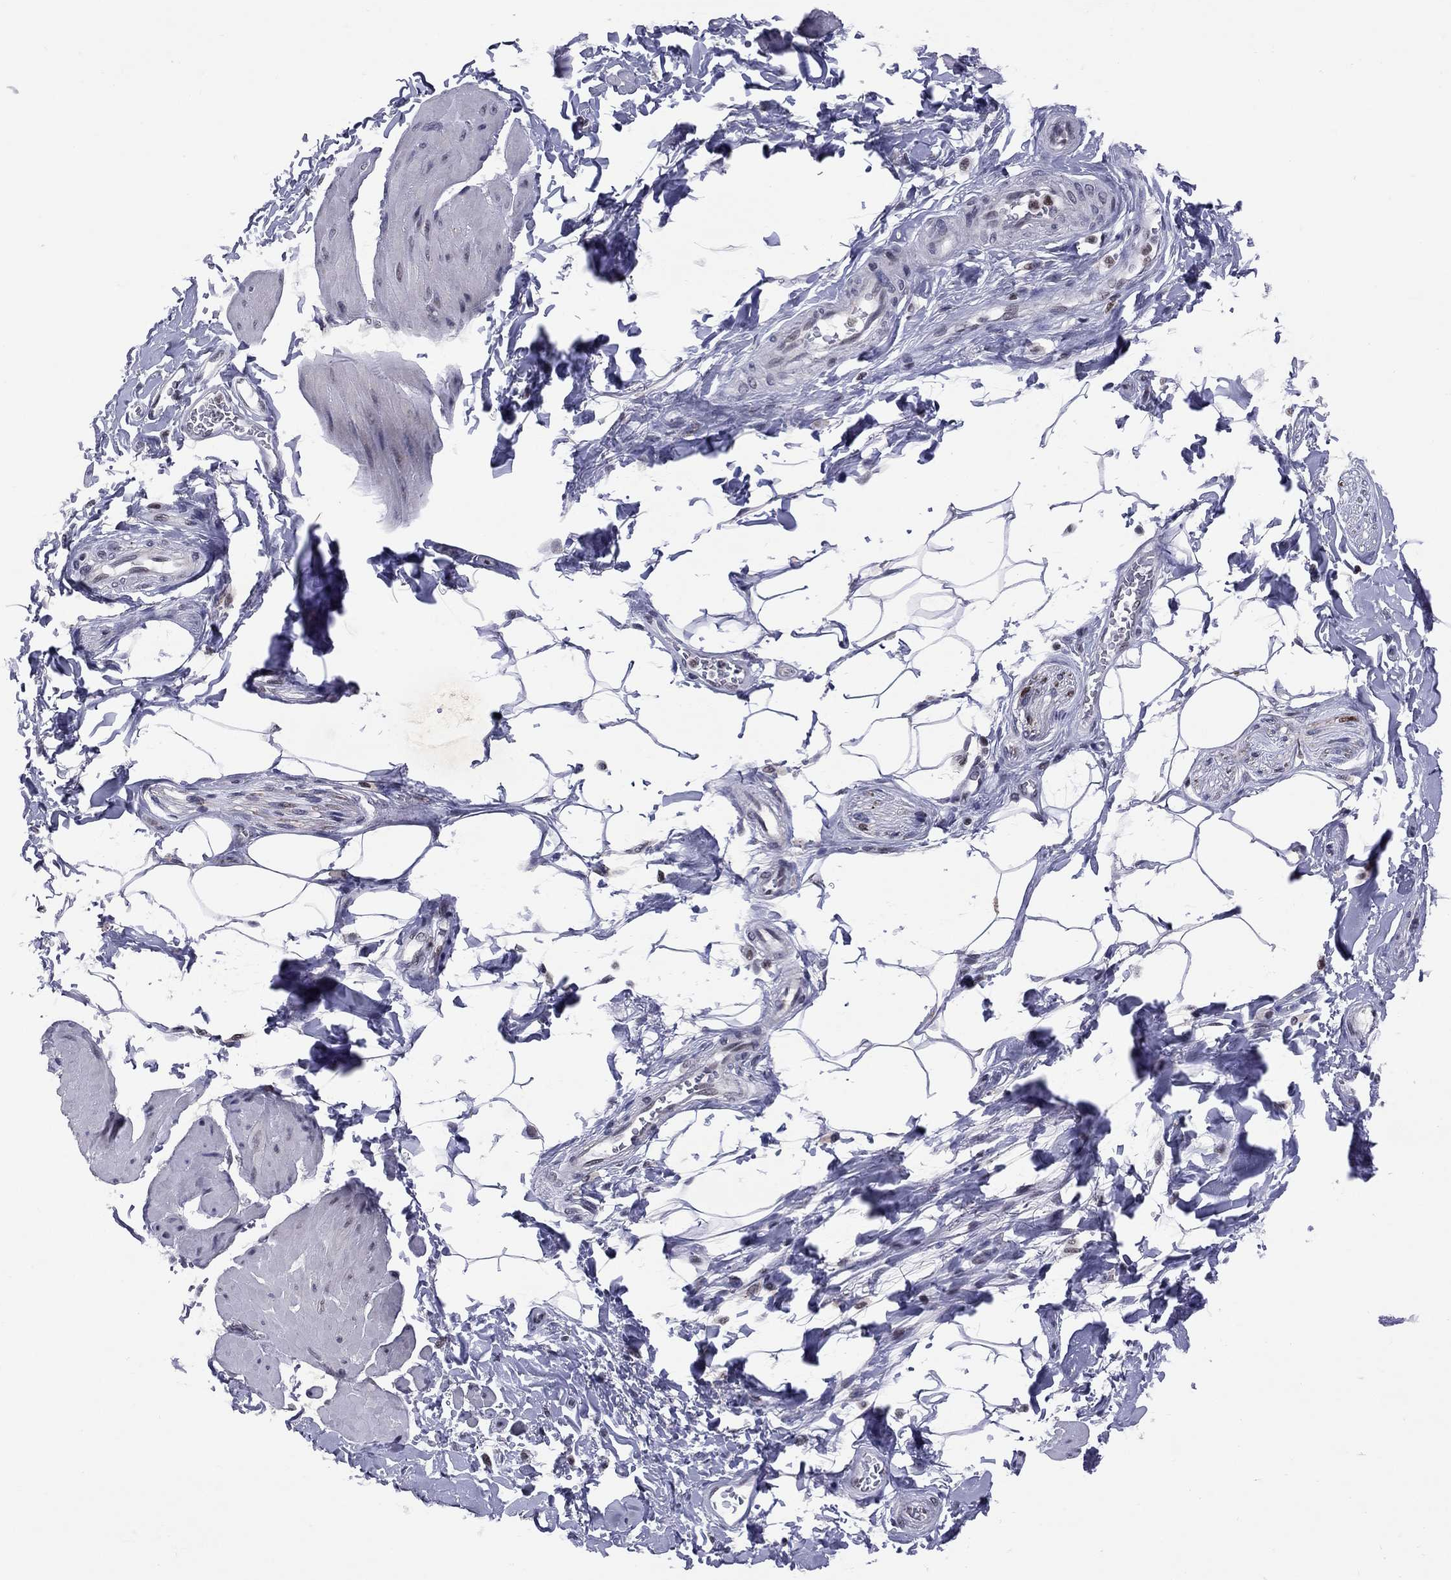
{"staining": {"intensity": "negative", "quantity": "none", "location": "none"}, "tissue": "smooth muscle", "cell_type": "Smooth muscle cells", "image_type": "normal", "snomed": [{"axis": "morphology", "description": "Normal tissue, NOS"}, {"axis": "topography", "description": "Adipose tissue"}, {"axis": "topography", "description": "Smooth muscle"}, {"axis": "topography", "description": "Peripheral nerve tissue"}], "caption": "Immunohistochemistry (IHC) of benign human smooth muscle exhibits no expression in smooth muscle cells. (Immunohistochemistry (IHC), brightfield microscopy, high magnification).", "gene": "TAF9", "patient": {"sex": "male", "age": 83}}